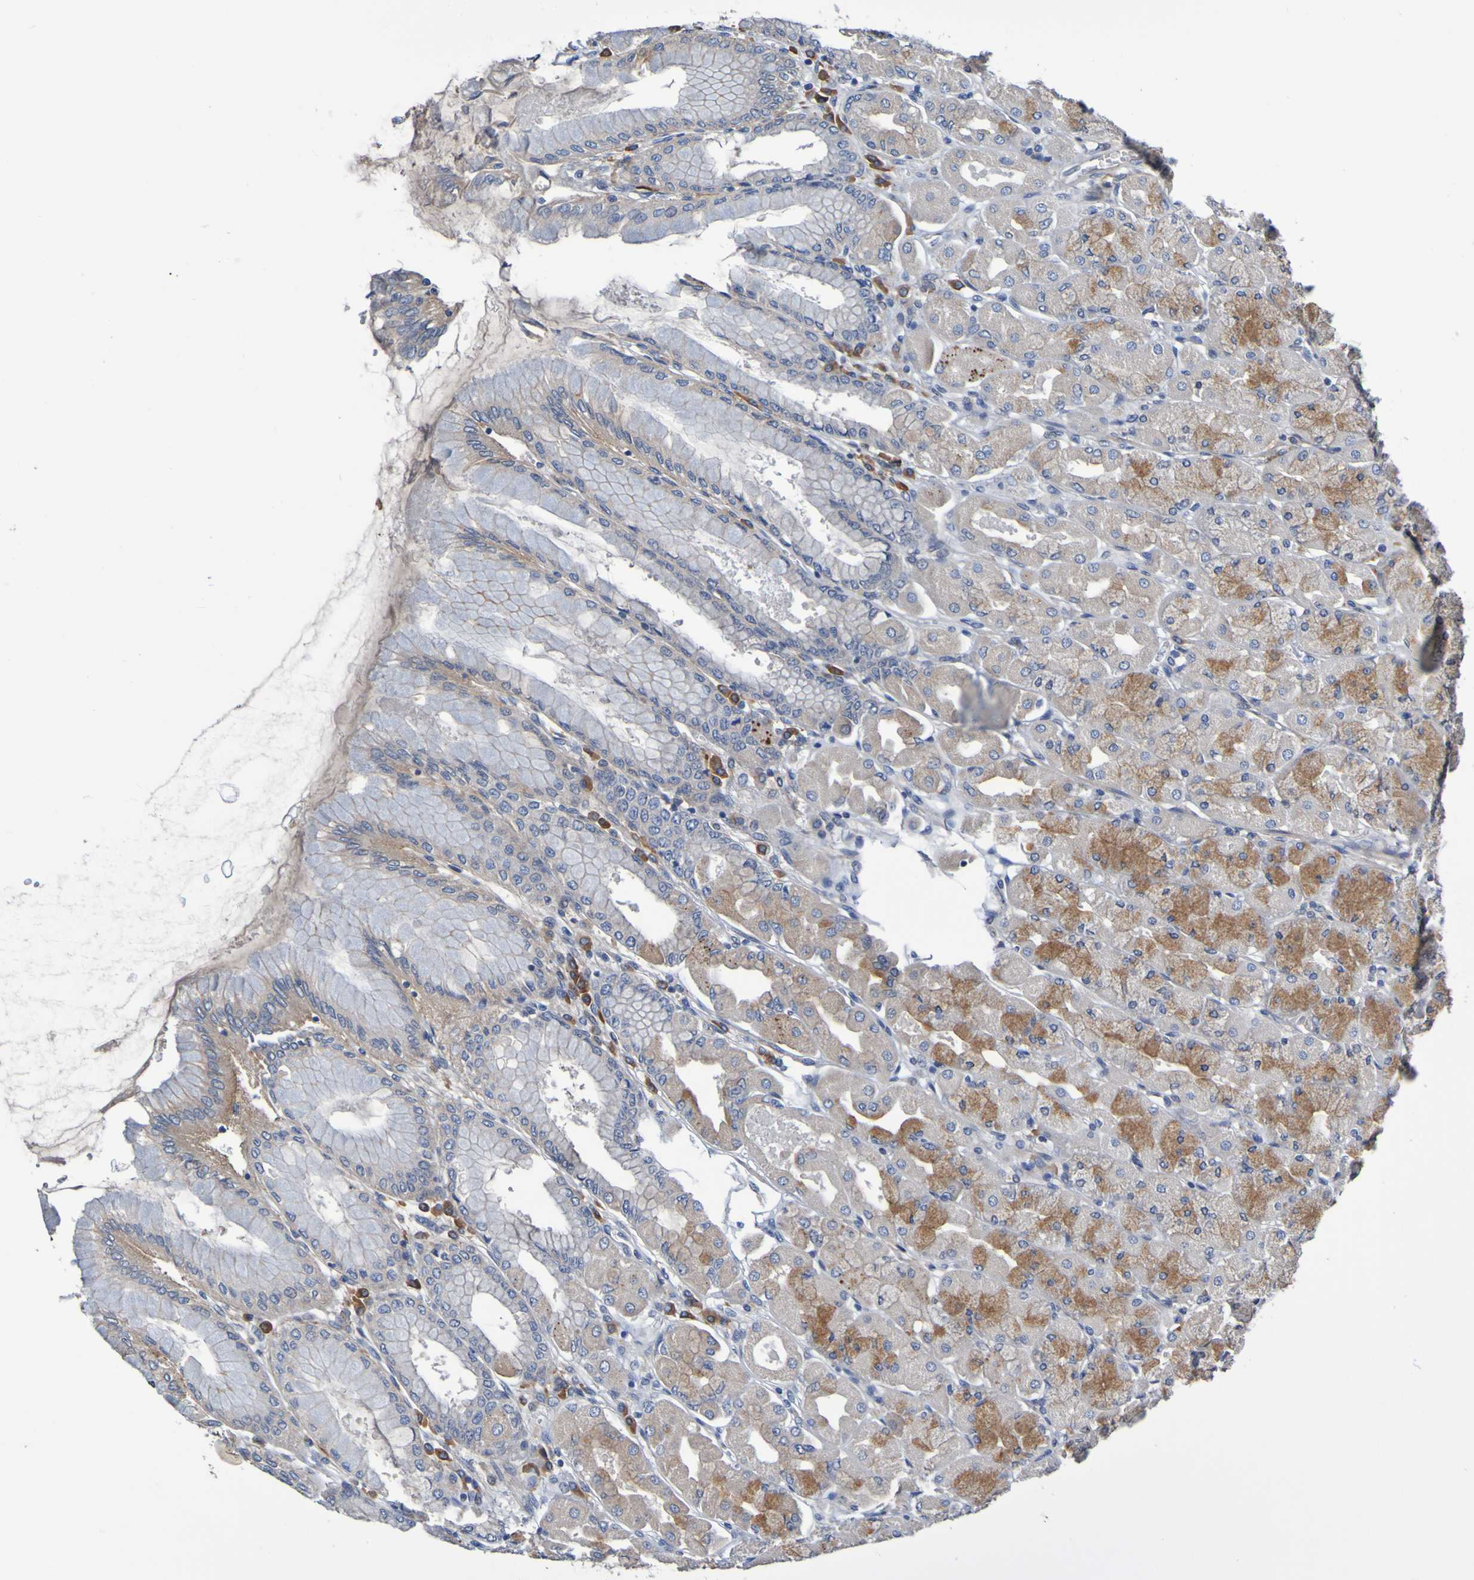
{"staining": {"intensity": "moderate", "quantity": "25%-75%", "location": "cytoplasmic/membranous"}, "tissue": "stomach", "cell_type": "Glandular cells", "image_type": "normal", "snomed": [{"axis": "morphology", "description": "Normal tissue, NOS"}, {"axis": "topography", "description": "Stomach, upper"}], "caption": "DAB (3,3'-diaminobenzidine) immunohistochemical staining of normal stomach displays moderate cytoplasmic/membranous protein expression in about 25%-75% of glandular cells. (brown staining indicates protein expression, while blue staining denotes nuclei).", "gene": "METAP2", "patient": {"sex": "female", "age": 56}}